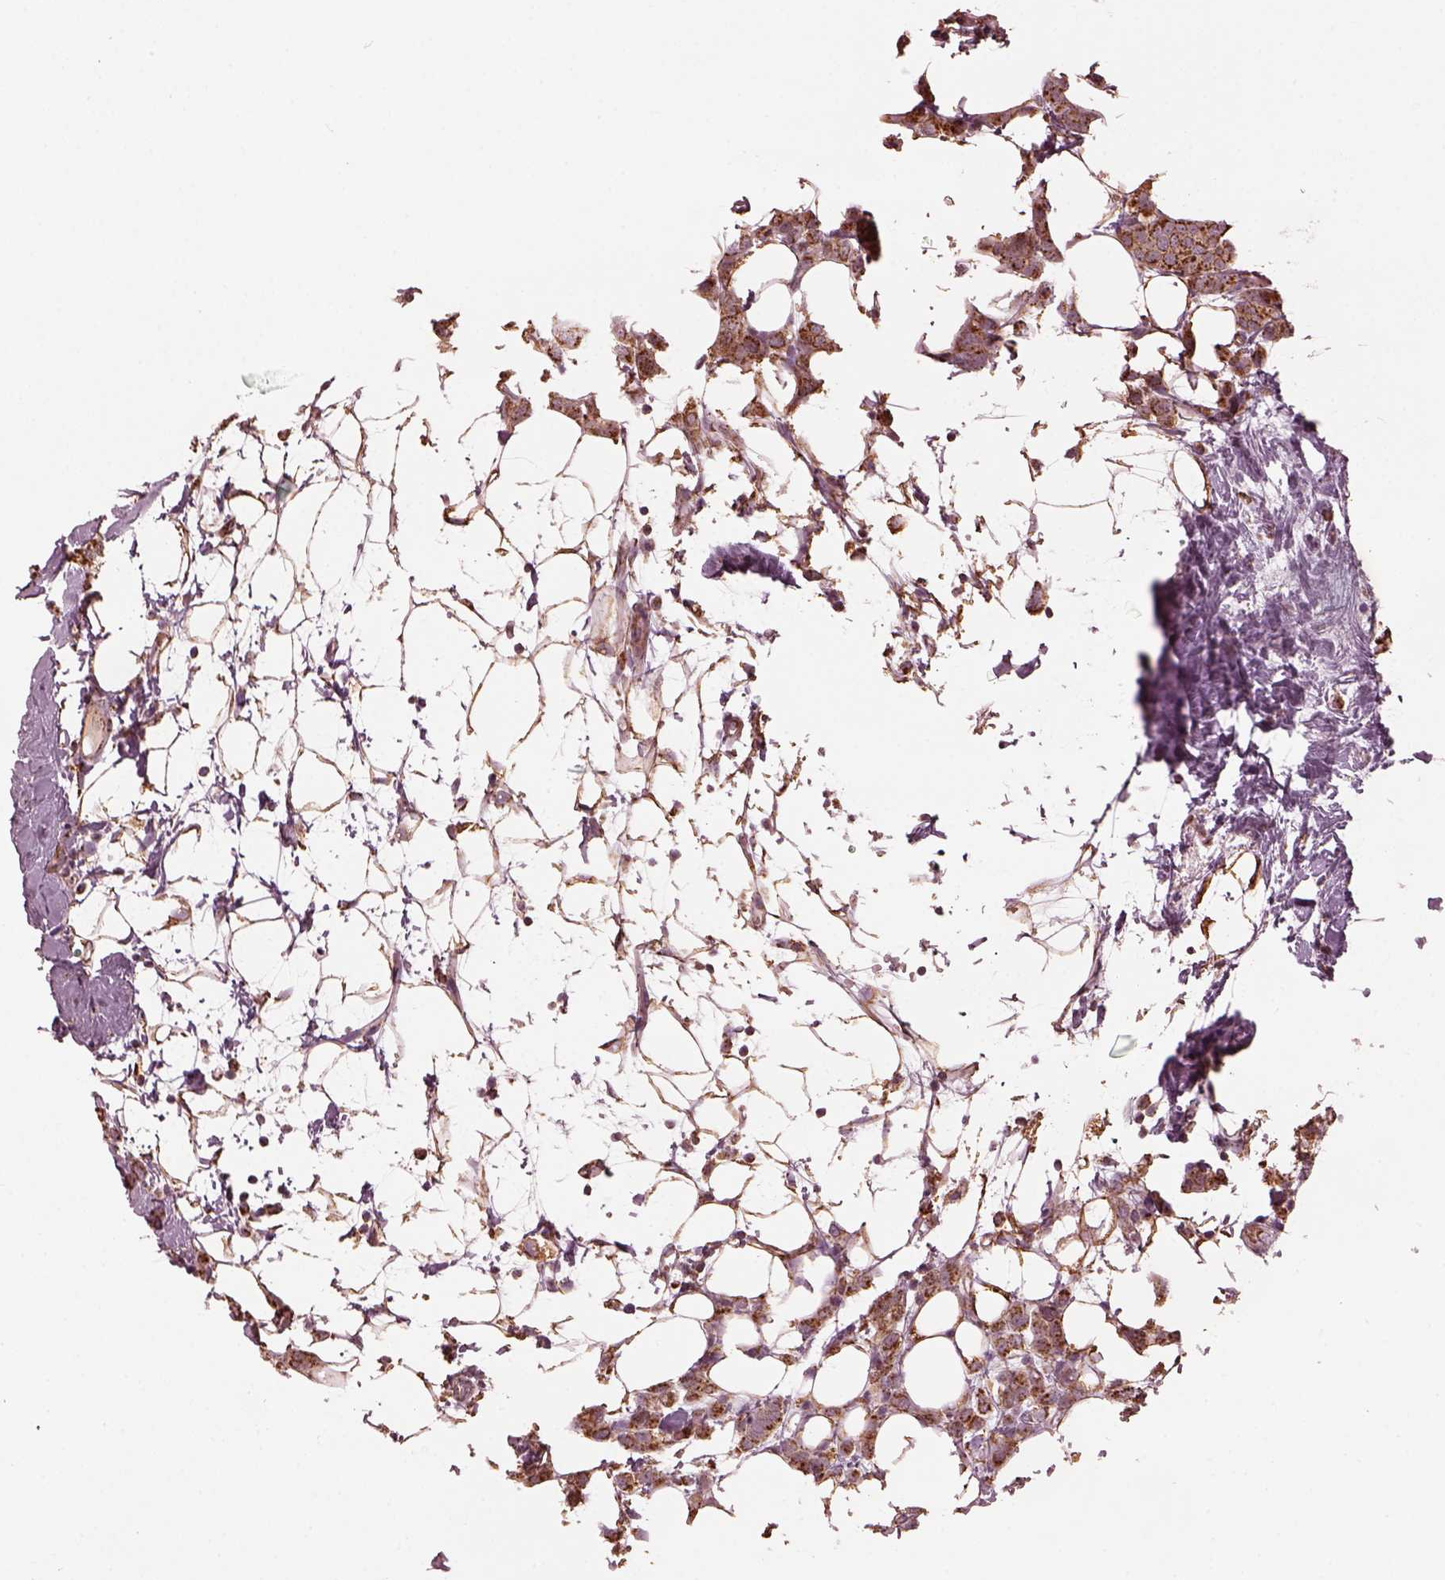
{"staining": {"intensity": "moderate", "quantity": ">75%", "location": "cytoplasmic/membranous"}, "tissue": "breast cancer", "cell_type": "Tumor cells", "image_type": "cancer", "snomed": [{"axis": "morphology", "description": "Lobular carcinoma"}, {"axis": "topography", "description": "Breast"}], "caption": "Moderate cytoplasmic/membranous expression for a protein is present in about >75% of tumor cells of breast cancer using immunohistochemistry (IHC).", "gene": "NDUFB10", "patient": {"sex": "female", "age": 49}}